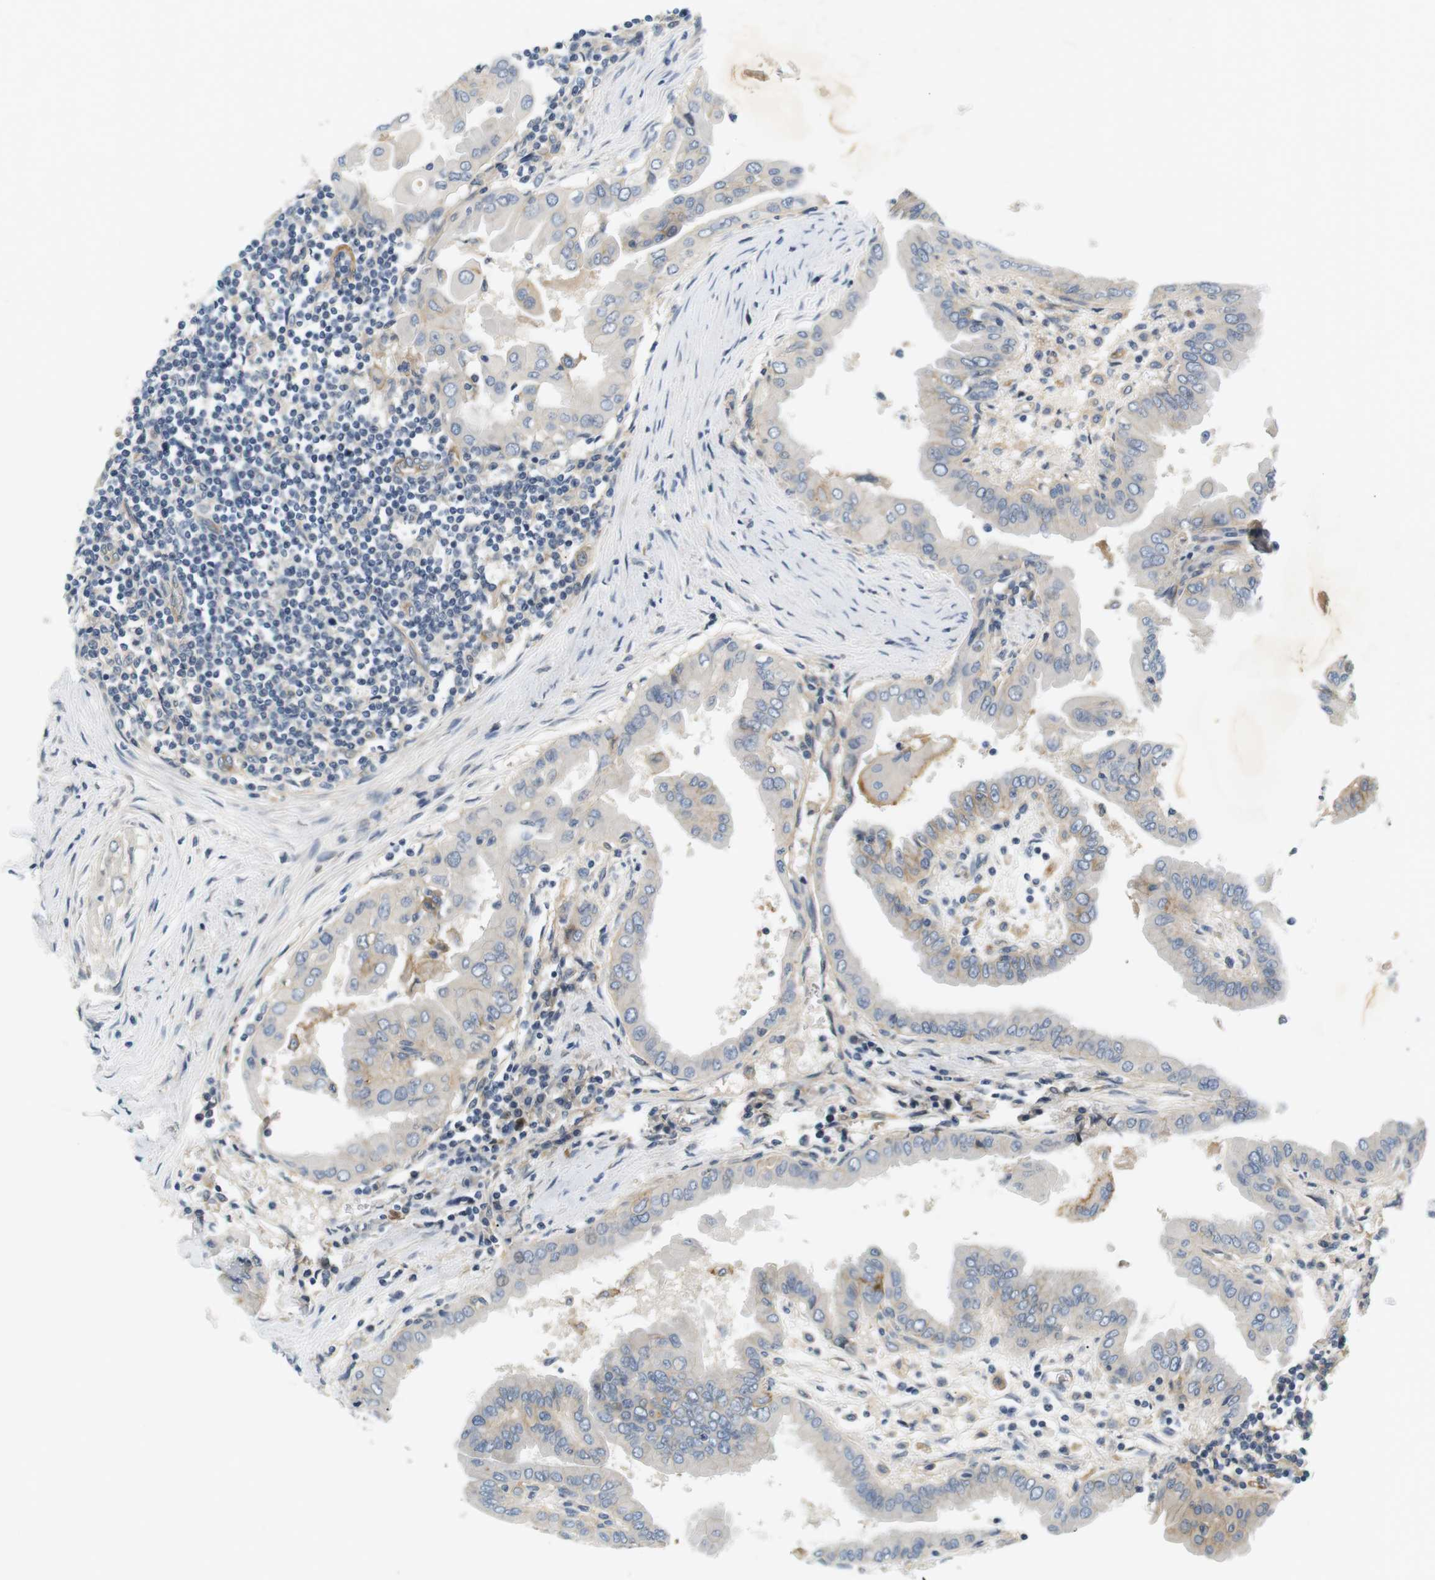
{"staining": {"intensity": "negative", "quantity": "none", "location": "none"}, "tissue": "thyroid cancer", "cell_type": "Tumor cells", "image_type": "cancer", "snomed": [{"axis": "morphology", "description": "Papillary adenocarcinoma, NOS"}, {"axis": "topography", "description": "Thyroid gland"}], "caption": "The immunohistochemistry (IHC) photomicrograph has no significant positivity in tumor cells of thyroid cancer tissue.", "gene": "SLC30A1", "patient": {"sex": "male", "age": 33}}